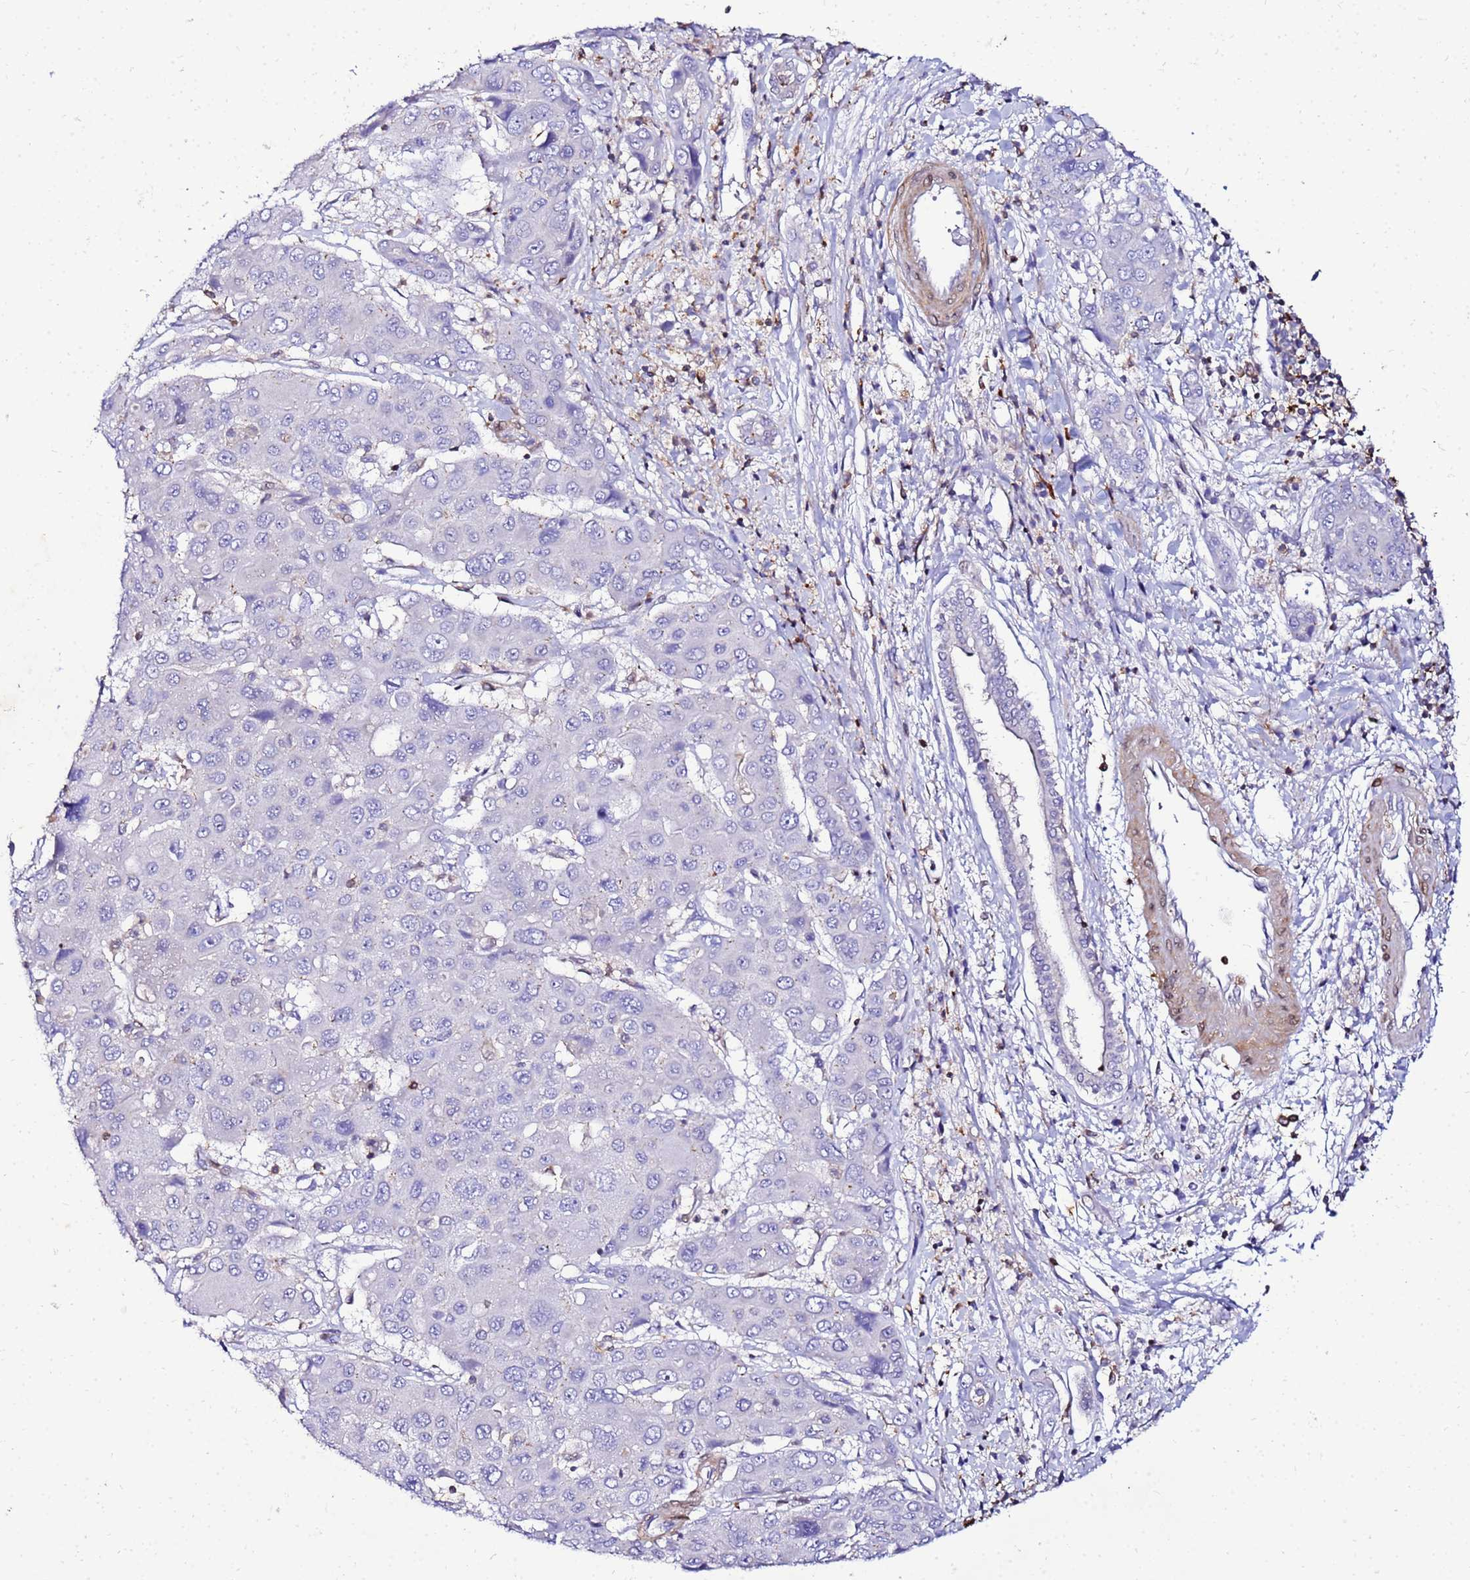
{"staining": {"intensity": "negative", "quantity": "none", "location": "none"}, "tissue": "liver cancer", "cell_type": "Tumor cells", "image_type": "cancer", "snomed": [{"axis": "morphology", "description": "Cholangiocarcinoma"}, {"axis": "topography", "description": "Liver"}], "caption": "Immunohistochemistry image of human liver cancer stained for a protein (brown), which demonstrates no staining in tumor cells.", "gene": "DBNDD2", "patient": {"sex": "male", "age": 67}}